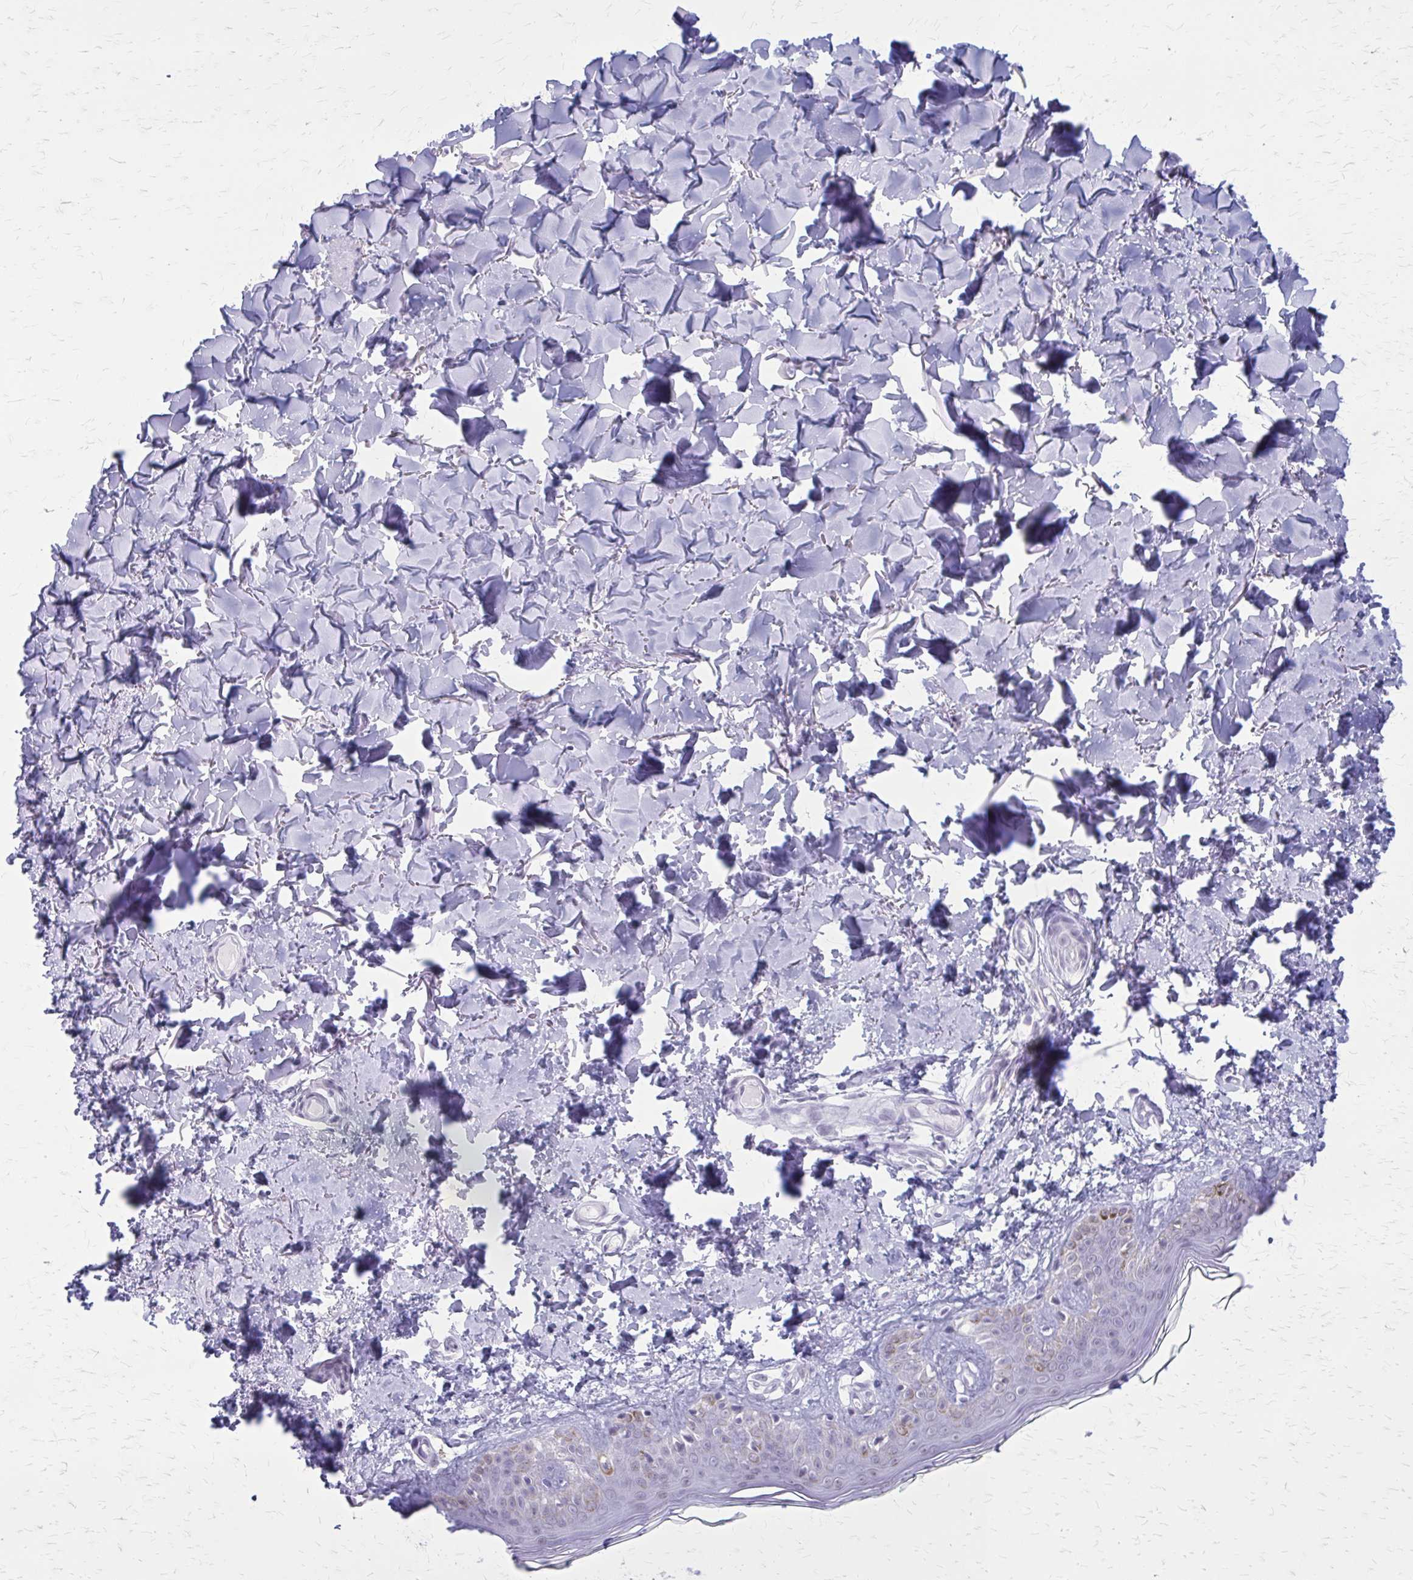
{"staining": {"intensity": "negative", "quantity": "none", "location": "none"}, "tissue": "skin", "cell_type": "Fibroblasts", "image_type": "normal", "snomed": [{"axis": "morphology", "description": "Normal tissue, NOS"}, {"axis": "topography", "description": "Skin"}, {"axis": "topography", "description": "Peripheral nerve tissue"}], "caption": "This image is of normal skin stained with immunohistochemistry (IHC) to label a protein in brown with the nuclei are counter-stained blue. There is no positivity in fibroblasts.", "gene": "GAD1", "patient": {"sex": "female", "age": 45}}